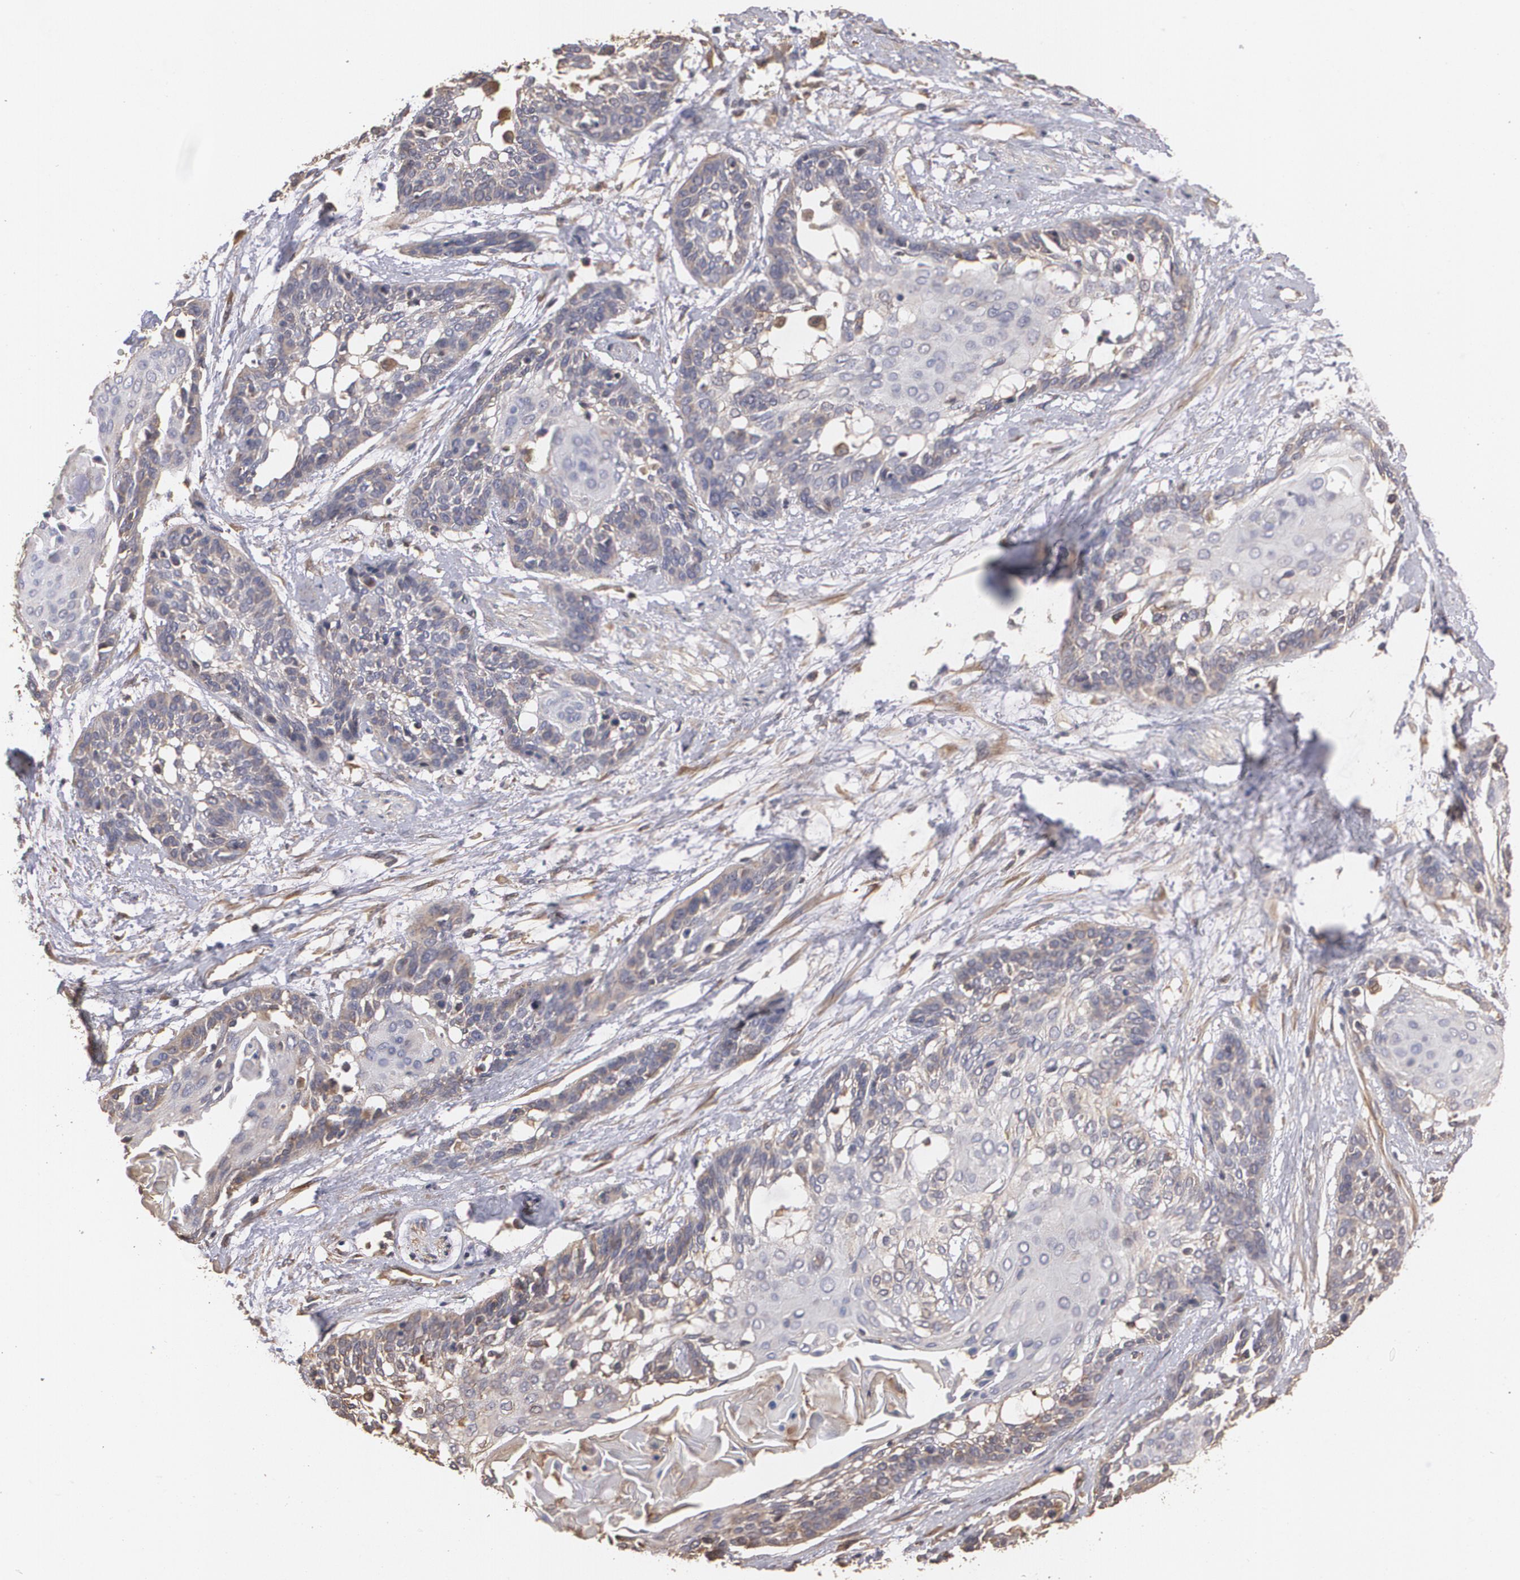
{"staining": {"intensity": "weak", "quantity": ">75%", "location": "cytoplasmic/membranous"}, "tissue": "cervical cancer", "cell_type": "Tumor cells", "image_type": "cancer", "snomed": [{"axis": "morphology", "description": "Squamous cell carcinoma, NOS"}, {"axis": "topography", "description": "Cervix"}], "caption": "Human cervical squamous cell carcinoma stained for a protein (brown) exhibits weak cytoplasmic/membranous positive staining in about >75% of tumor cells.", "gene": "PON1", "patient": {"sex": "female", "age": 57}}